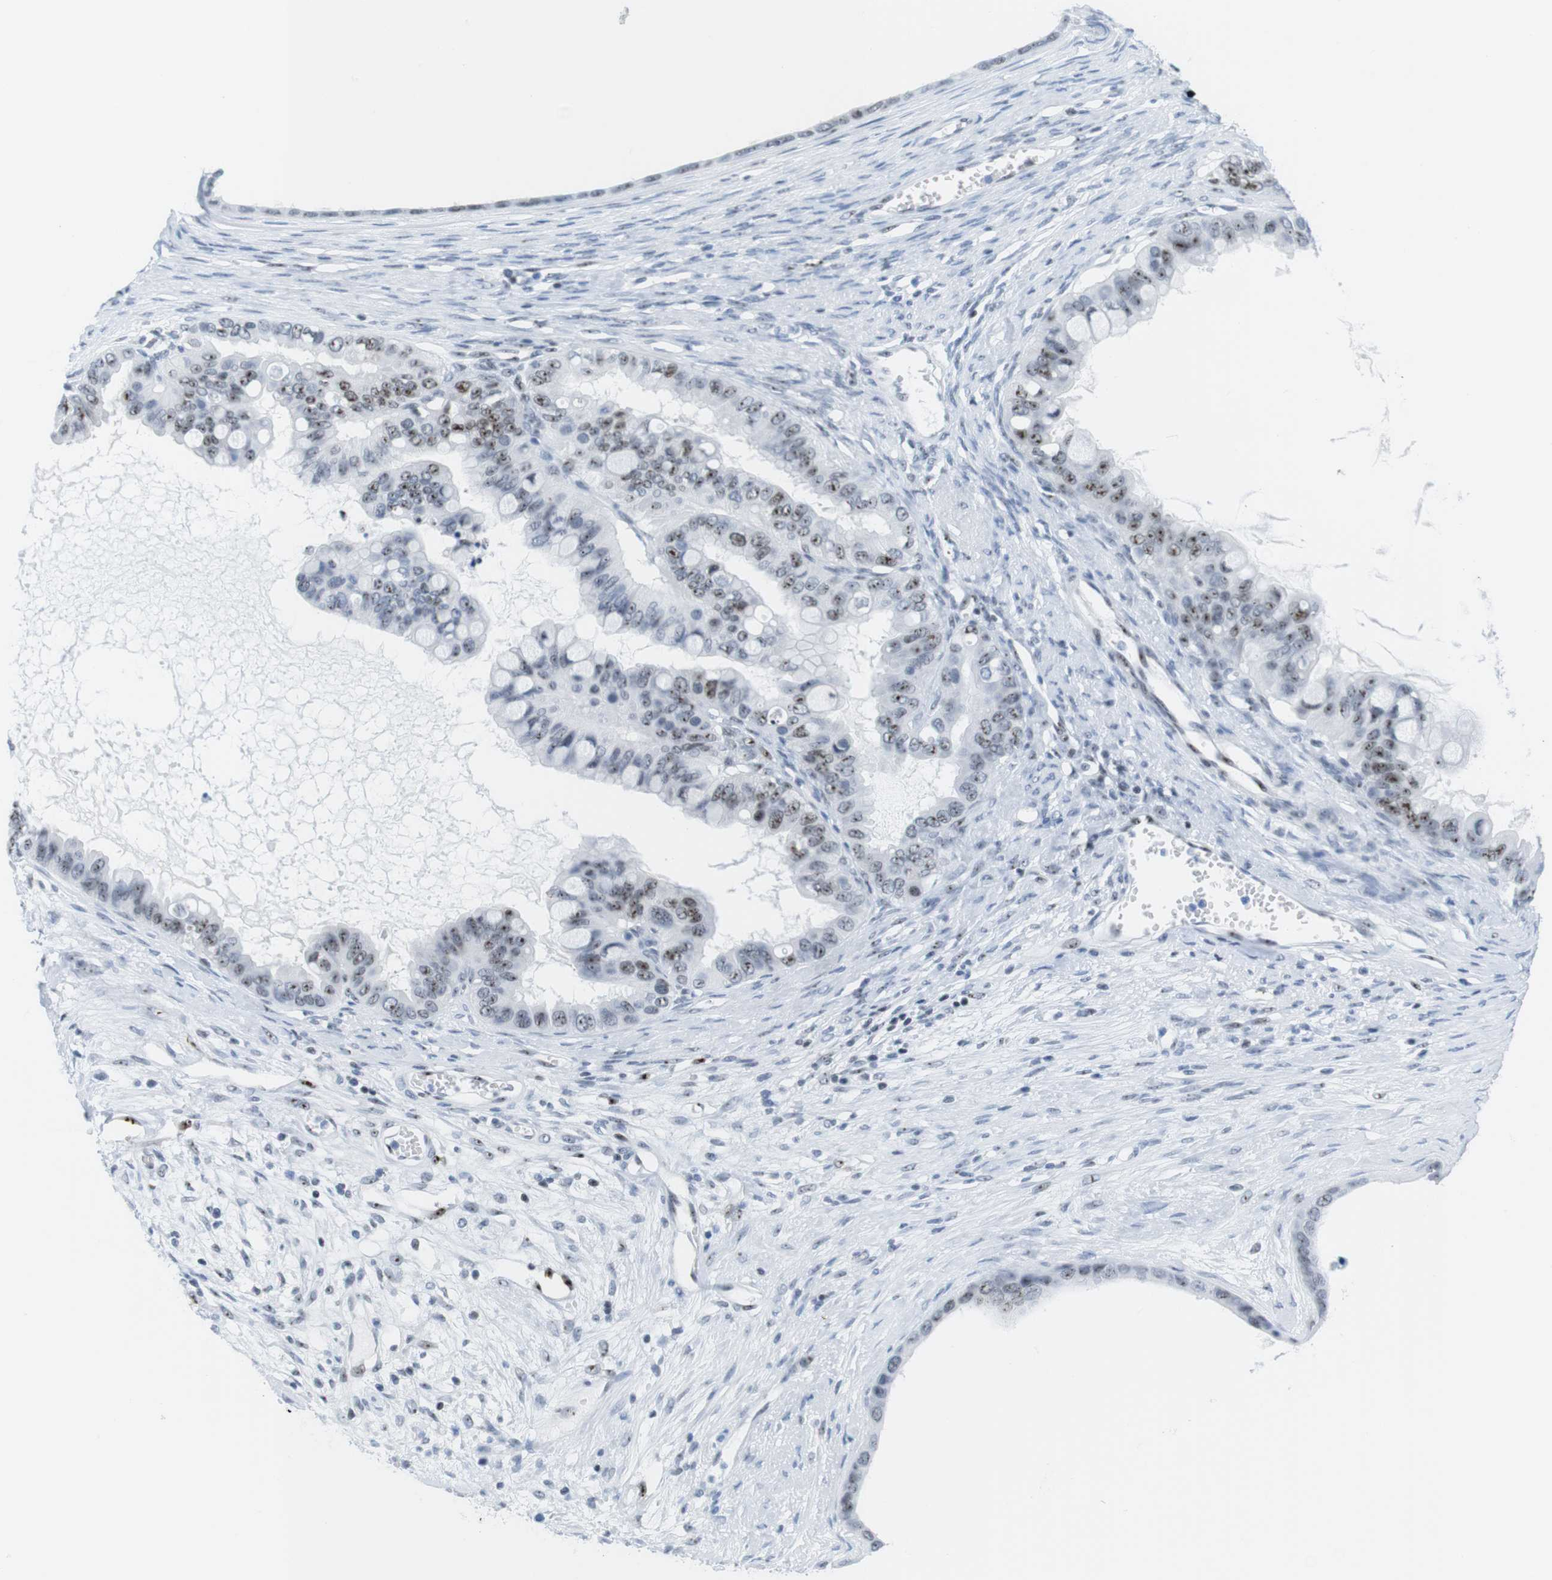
{"staining": {"intensity": "moderate", "quantity": "25%-75%", "location": "nuclear"}, "tissue": "ovarian cancer", "cell_type": "Tumor cells", "image_type": "cancer", "snomed": [{"axis": "morphology", "description": "Cystadenocarcinoma, mucinous, NOS"}, {"axis": "topography", "description": "Ovary"}], "caption": "A medium amount of moderate nuclear staining is identified in approximately 25%-75% of tumor cells in ovarian mucinous cystadenocarcinoma tissue.", "gene": "NIFK", "patient": {"sex": "female", "age": 80}}